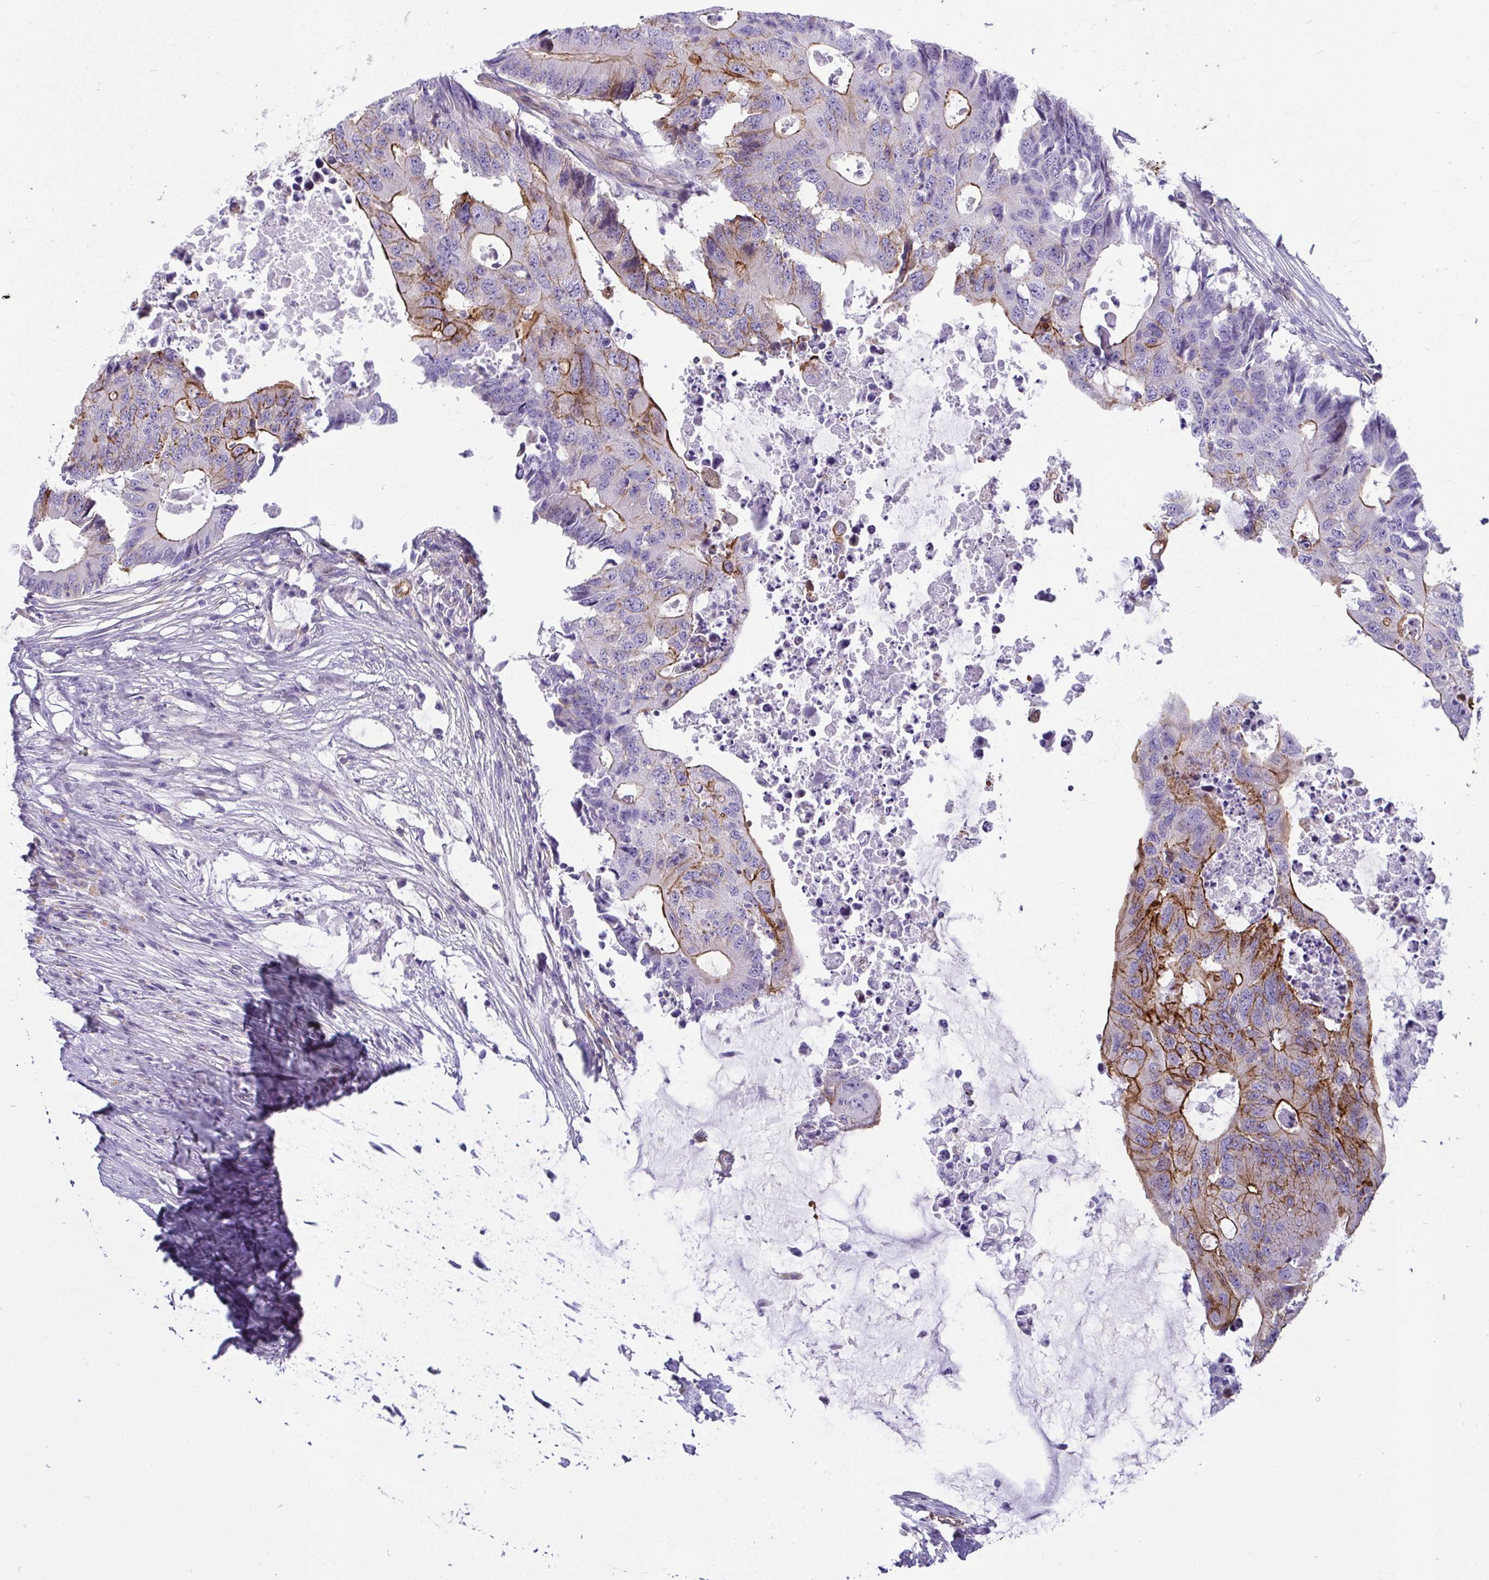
{"staining": {"intensity": "moderate", "quantity": "25%-75%", "location": "cytoplasmic/membranous"}, "tissue": "colorectal cancer", "cell_type": "Tumor cells", "image_type": "cancer", "snomed": [{"axis": "morphology", "description": "Adenocarcinoma, NOS"}, {"axis": "topography", "description": "Colon"}], "caption": "Colorectal cancer stained with immunohistochemistry demonstrates moderate cytoplasmic/membranous positivity in approximately 25%-75% of tumor cells.", "gene": "LIMA1", "patient": {"sex": "male", "age": 71}}